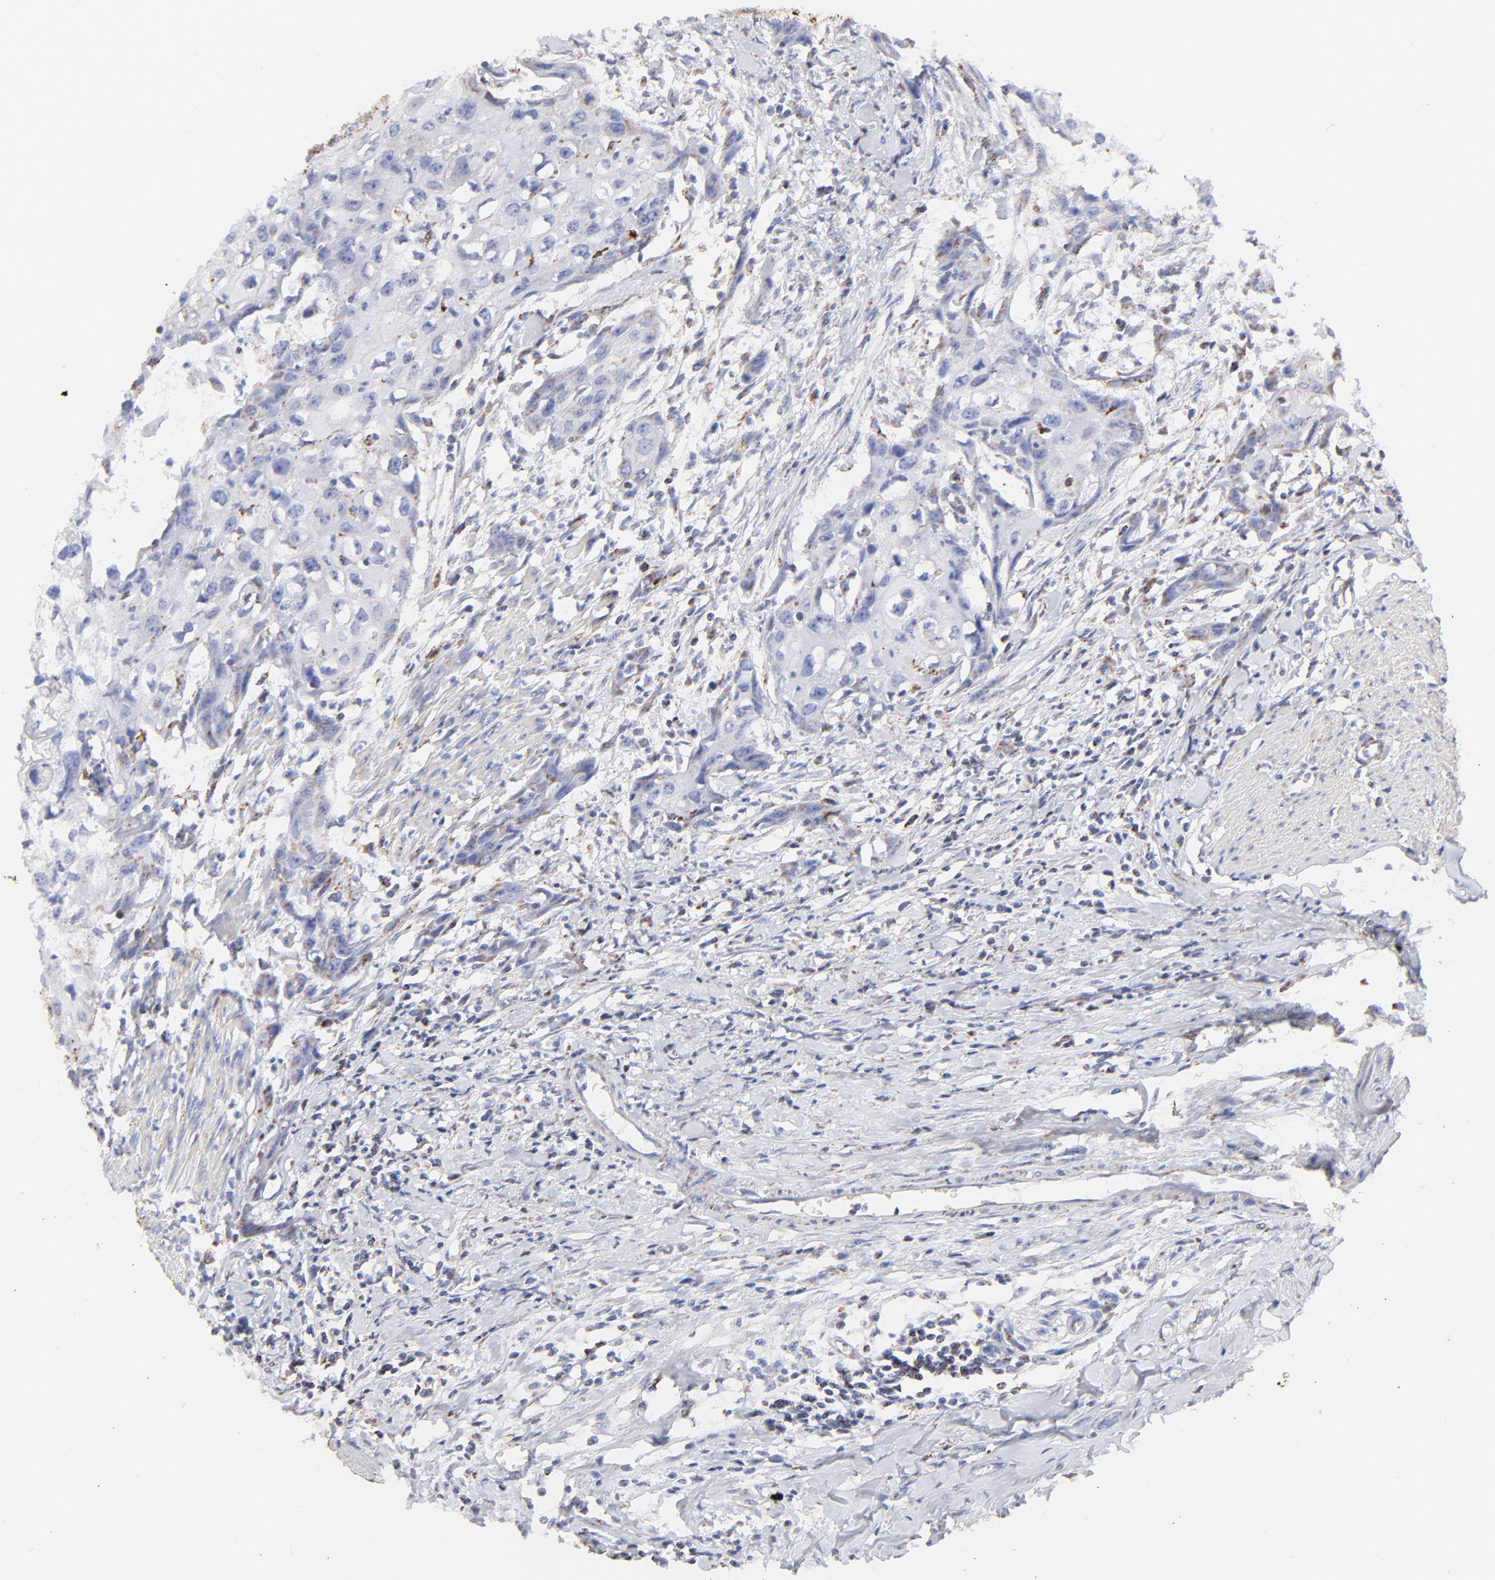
{"staining": {"intensity": "moderate", "quantity": "<25%", "location": "cytoplasmic/membranous"}, "tissue": "urothelial cancer", "cell_type": "Tumor cells", "image_type": "cancer", "snomed": [{"axis": "morphology", "description": "Urothelial carcinoma, High grade"}, {"axis": "topography", "description": "Urinary bladder"}], "caption": "High-magnification brightfield microscopy of high-grade urothelial carcinoma stained with DAB (brown) and counterstained with hematoxylin (blue). tumor cells exhibit moderate cytoplasmic/membranous expression is seen in approximately<25% of cells. (DAB IHC, brown staining for protein, blue staining for nuclei).", "gene": "COX4I1", "patient": {"sex": "male", "age": 54}}